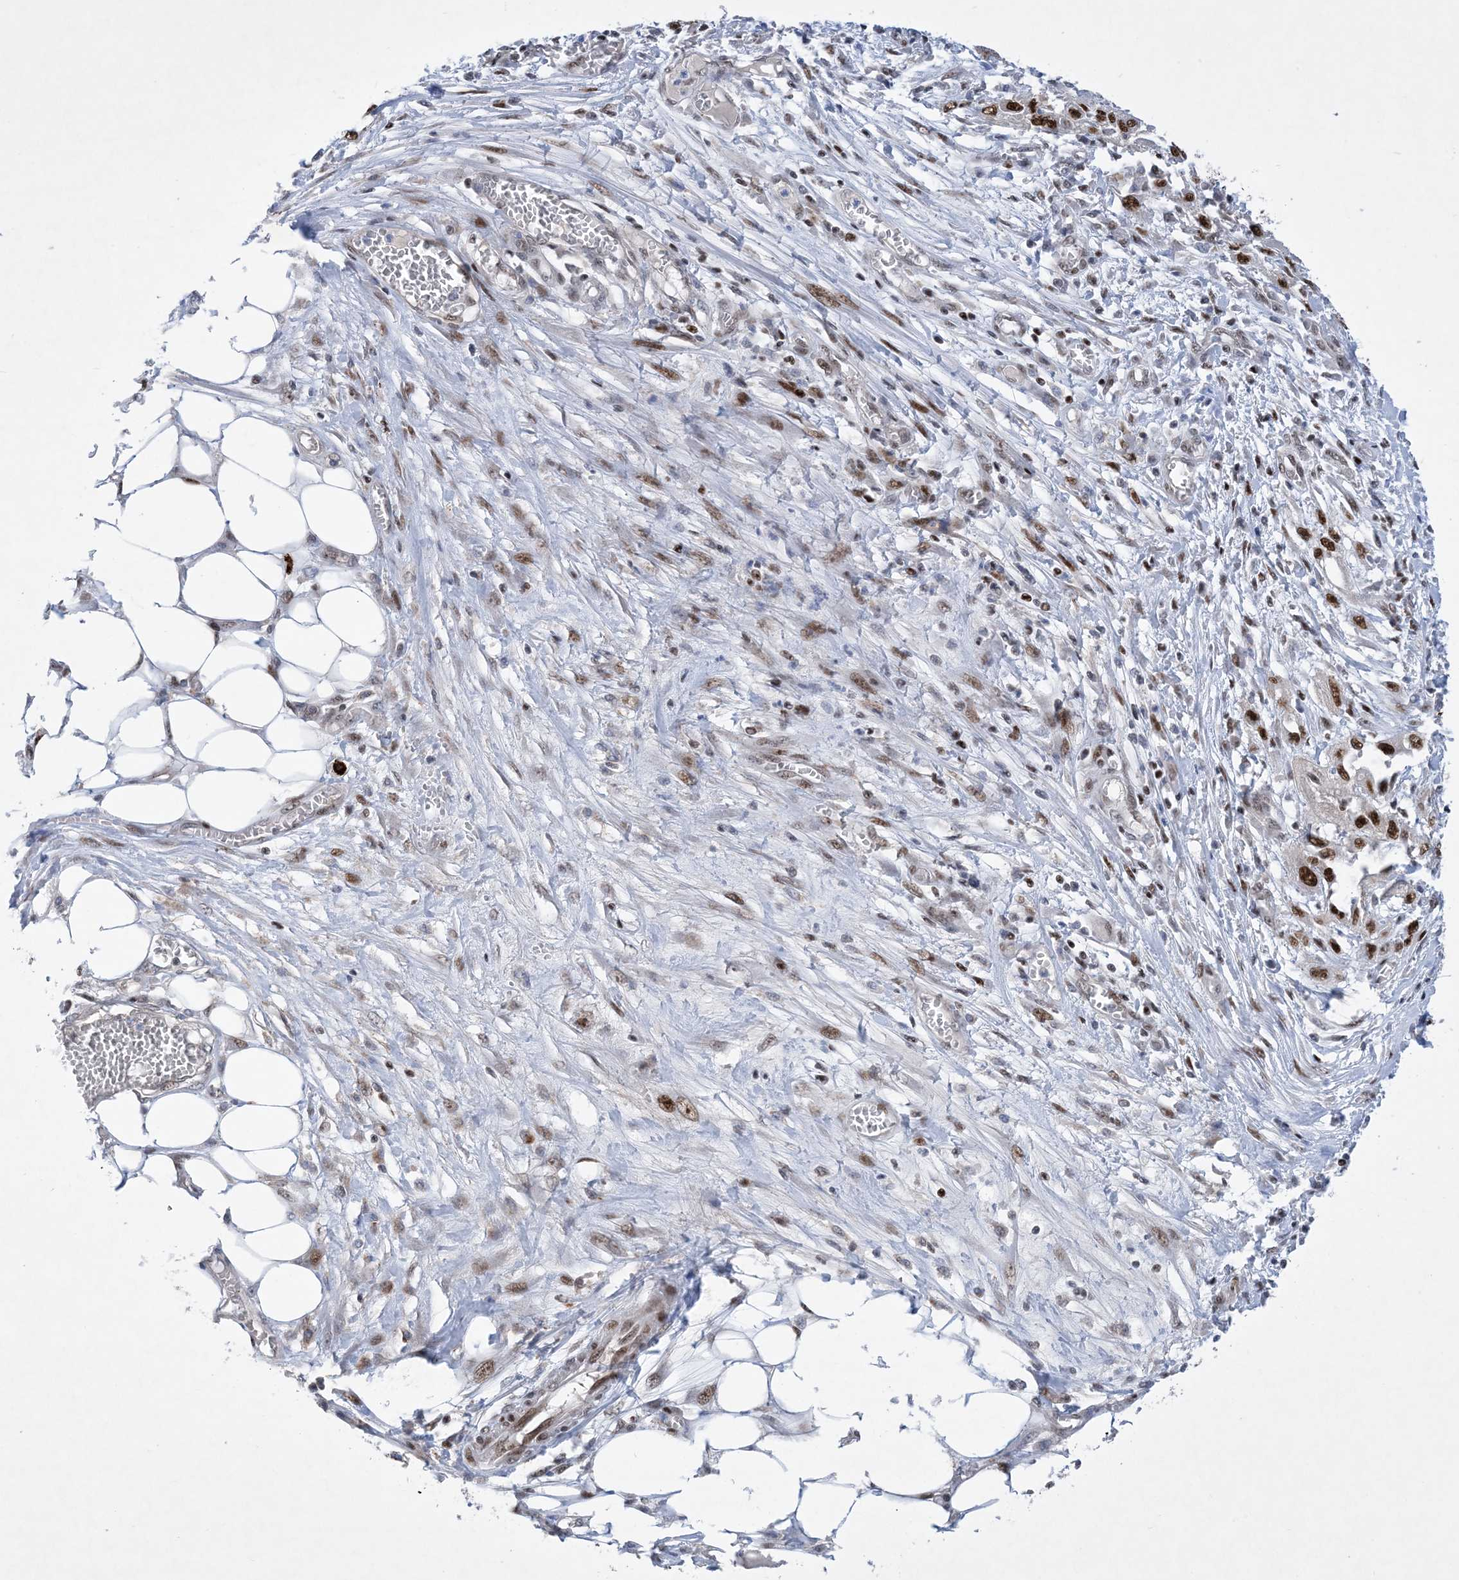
{"staining": {"intensity": "moderate", "quantity": ">75%", "location": "nuclear"}, "tissue": "skin cancer", "cell_type": "Tumor cells", "image_type": "cancer", "snomed": [{"axis": "morphology", "description": "Squamous cell carcinoma, NOS"}, {"axis": "morphology", "description": "Squamous cell carcinoma, metastatic, NOS"}, {"axis": "topography", "description": "Skin"}, {"axis": "topography", "description": "Lymph node"}], "caption": "A photomicrograph of skin cancer (metastatic squamous cell carcinoma) stained for a protein demonstrates moderate nuclear brown staining in tumor cells. (DAB (3,3'-diaminobenzidine) IHC with brightfield microscopy, high magnification).", "gene": "TSPYL1", "patient": {"sex": "male", "age": 75}}